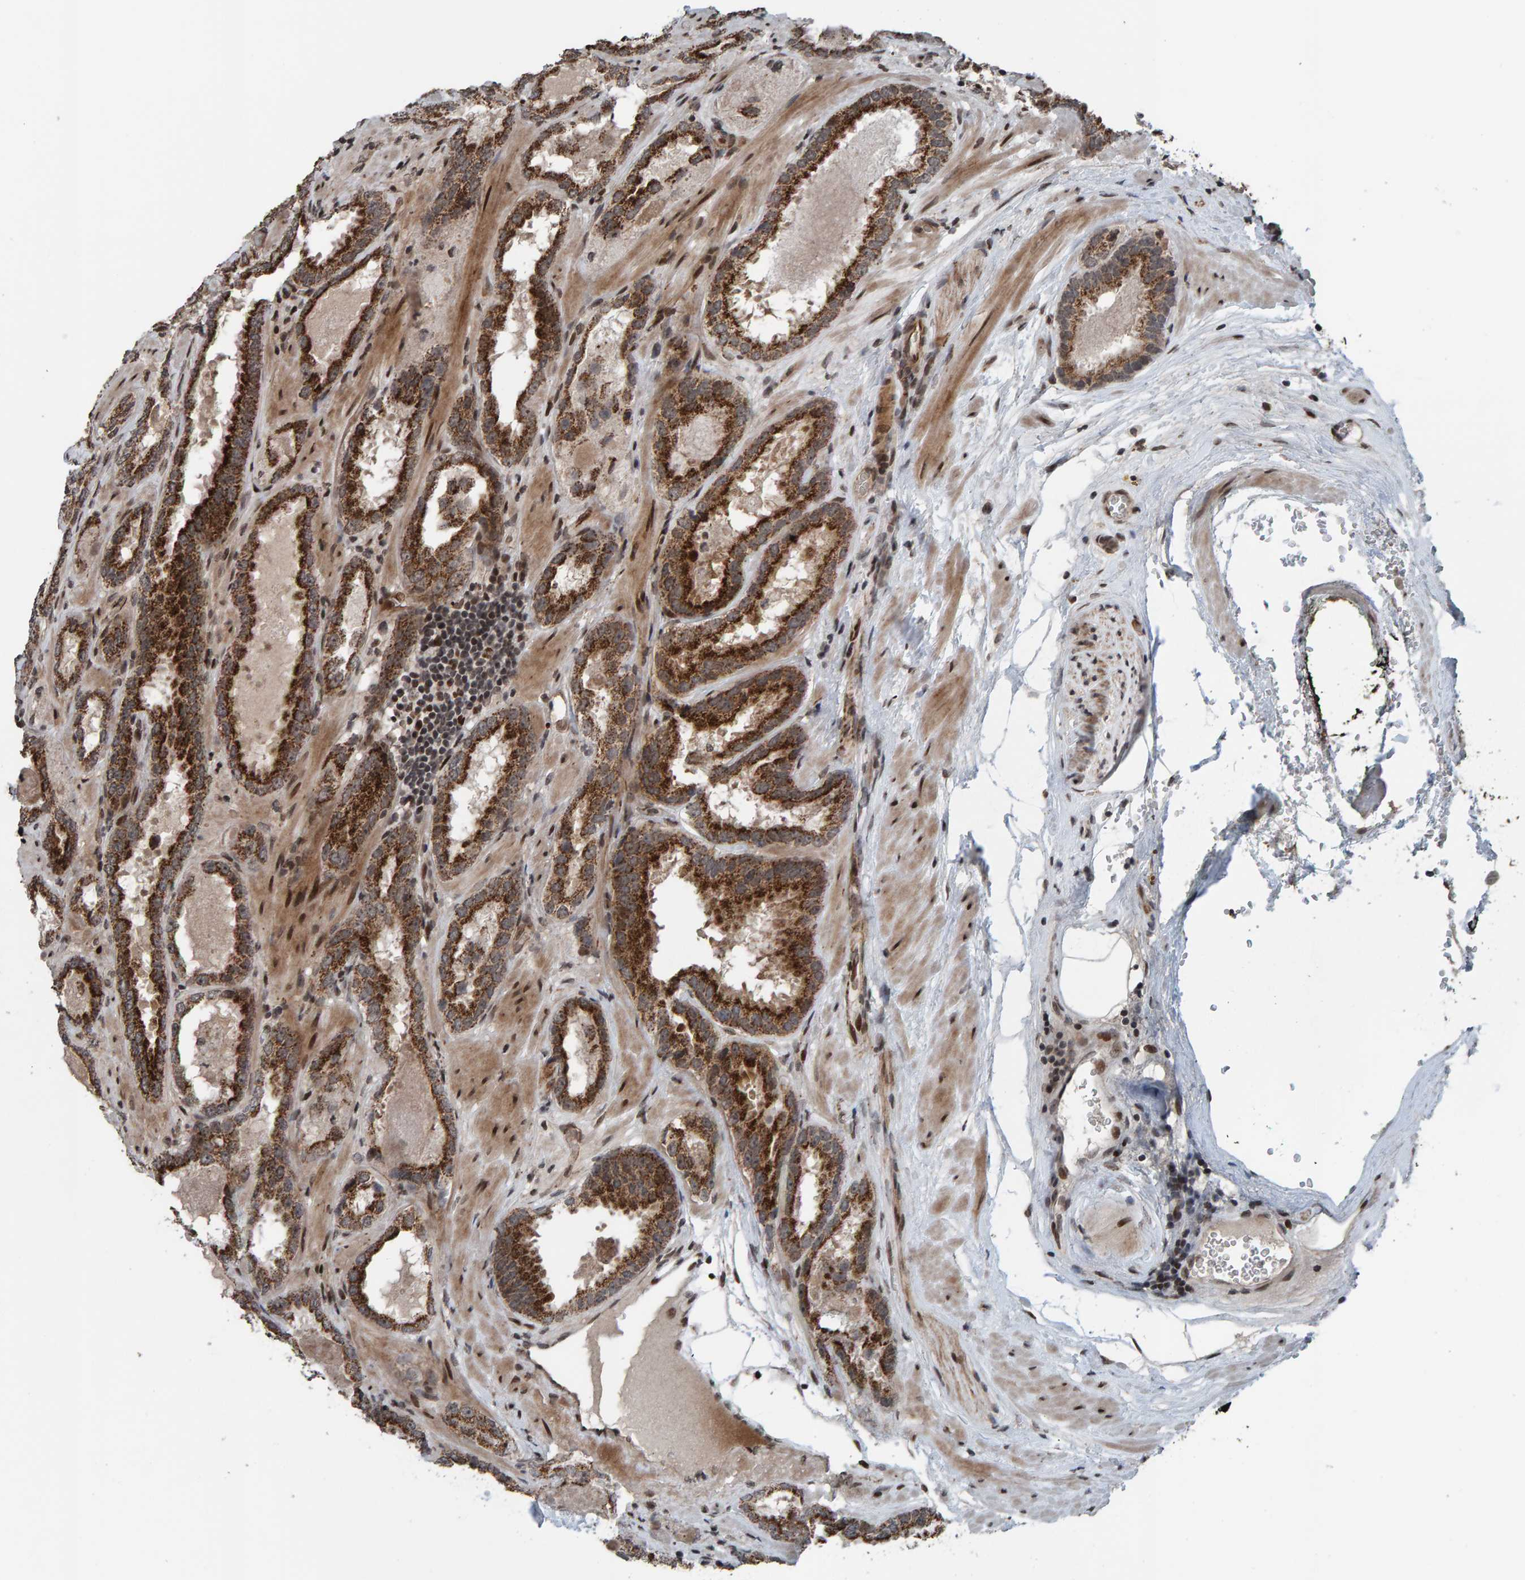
{"staining": {"intensity": "strong", "quantity": ">75%", "location": "cytoplasmic/membranous"}, "tissue": "prostate cancer", "cell_type": "Tumor cells", "image_type": "cancer", "snomed": [{"axis": "morphology", "description": "Adenocarcinoma, Low grade"}, {"axis": "topography", "description": "Prostate"}], "caption": "Protein staining by immunohistochemistry exhibits strong cytoplasmic/membranous expression in about >75% of tumor cells in prostate cancer.", "gene": "ZNF366", "patient": {"sex": "male", "age": 51}}